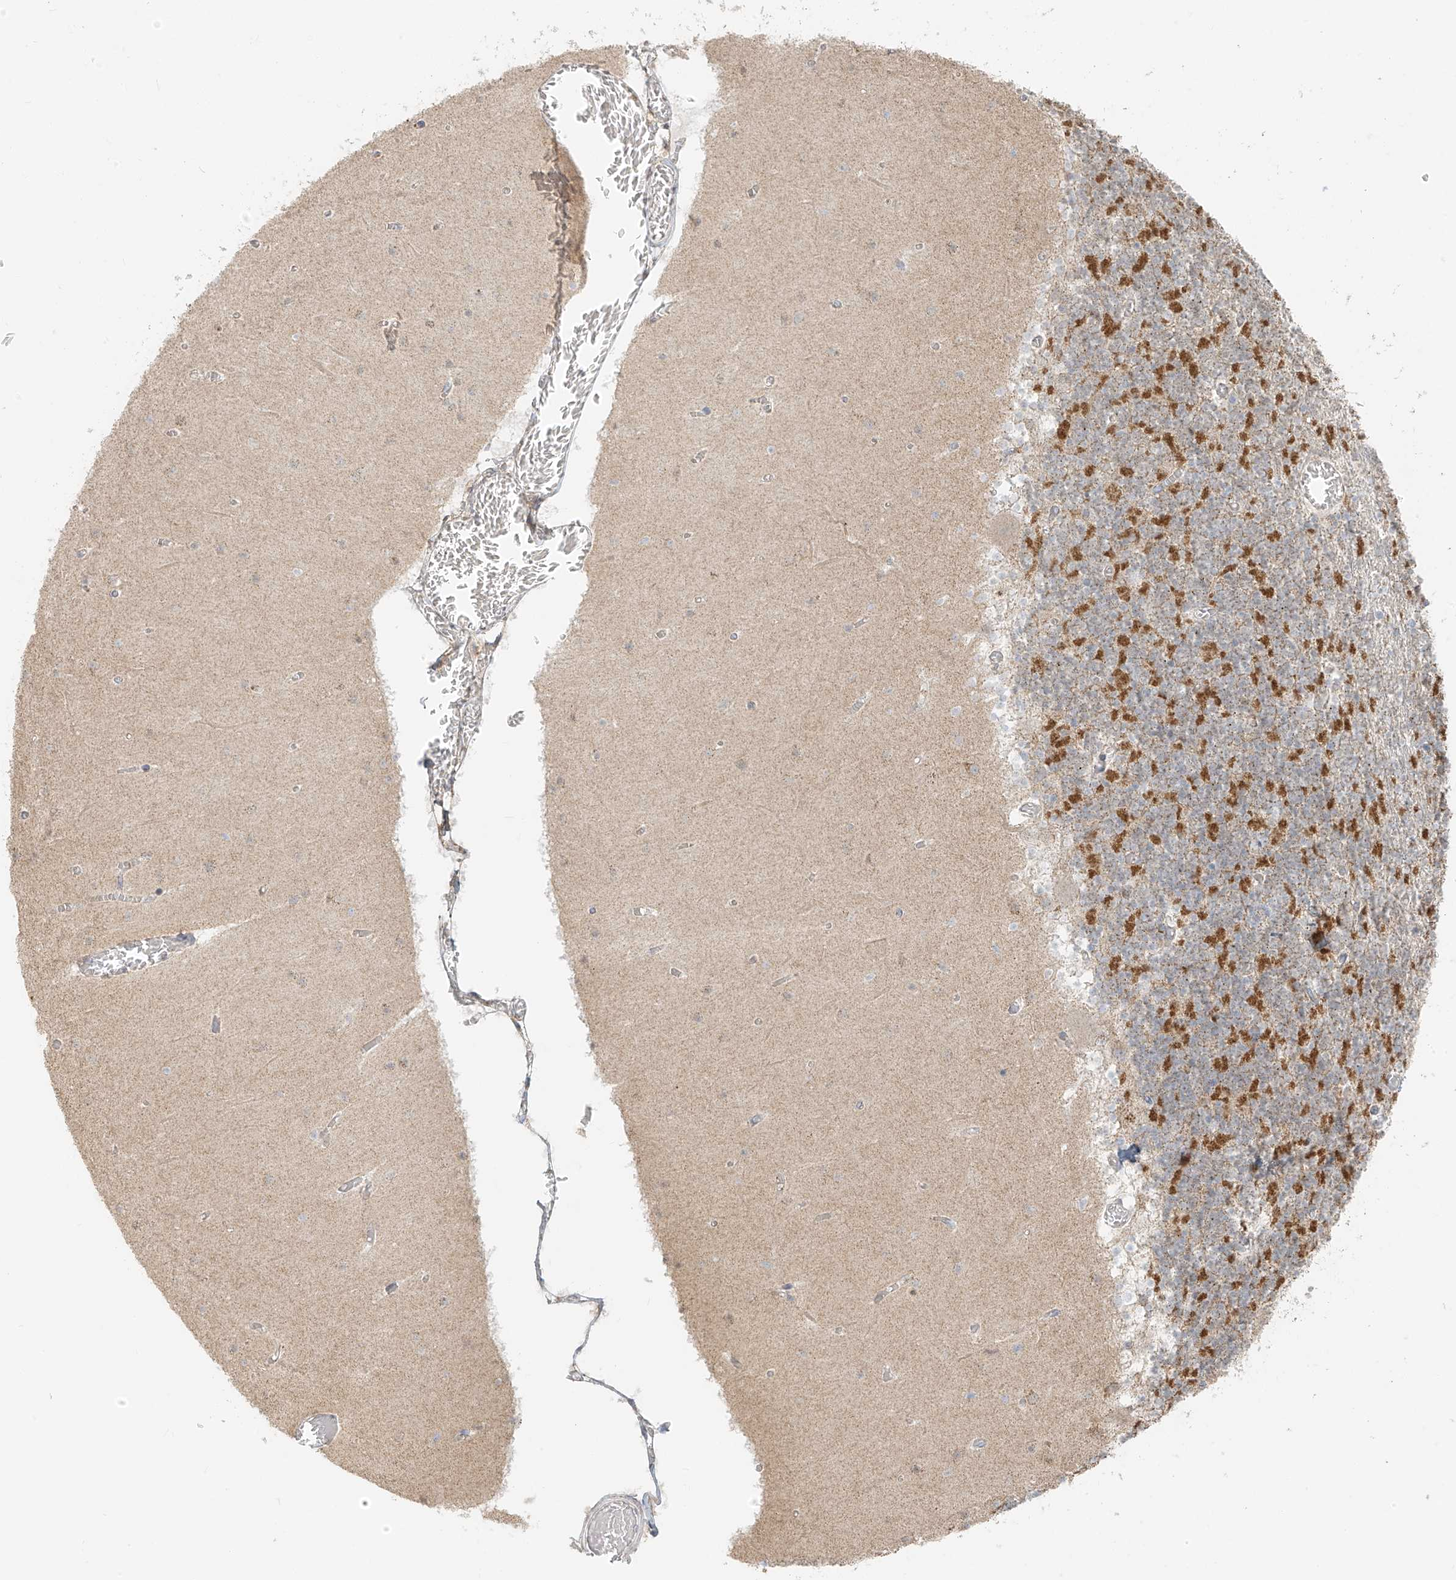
{"staining": {"intensity": "moderate", "quantity": "25%-75%", "location": "cytoplasmic/membranous"}, "tissue": "cerebellum", "cell_type": "Cells in granular layer", "image_type": "normal", "snomed": [{"axis": "morphology", "description": "Normal tissue, NOS"}, {"axis": "topography", "description": "Cerebellum"}], "caption": "Immunohistochemistry (IHC) image of benign cerebellum stained for a protein (brown), which displays medium levels of moderate cytoplasmic/membranous expression in approximately 25%-75% of cells in granular layer.", "gene": "UST", "patient": {"sex": "female", "age": 28}}